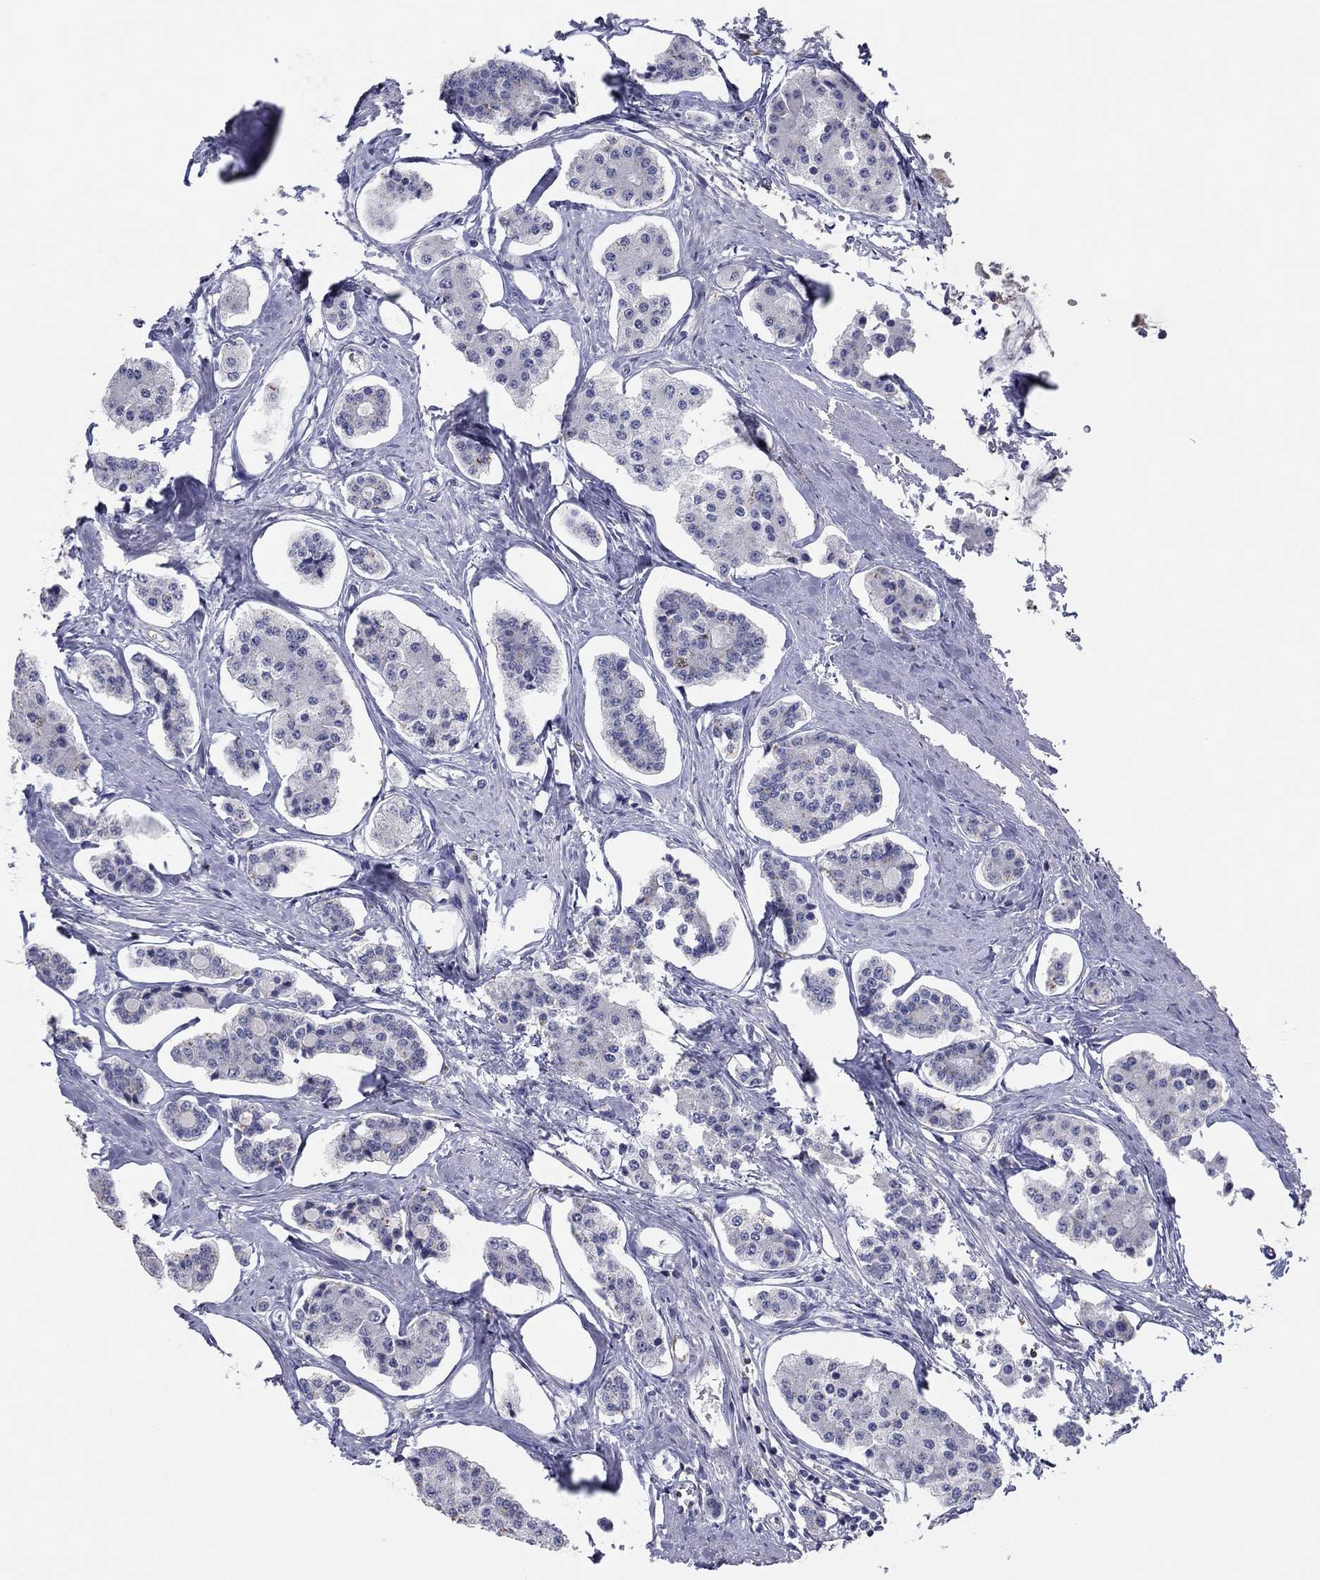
{"staining": {"intensity": "negative", "quantity": "none", "location": "none"}, "tissue": "carcinoid", "cell_type": "Tumor cells", "image_type": "cancer", "snomed": [{"axis": "morphology", "description": "Carcinoid, malignant, NOS"}, {"axis": "topography", "description": "Small intestine"}], "caption": "This is an IHC micrograph of human carcinoid (malignant). There is no positivity in tumor cells.", "gene": "ITGAE", "patient": {"sex": "female", "age": 65}}